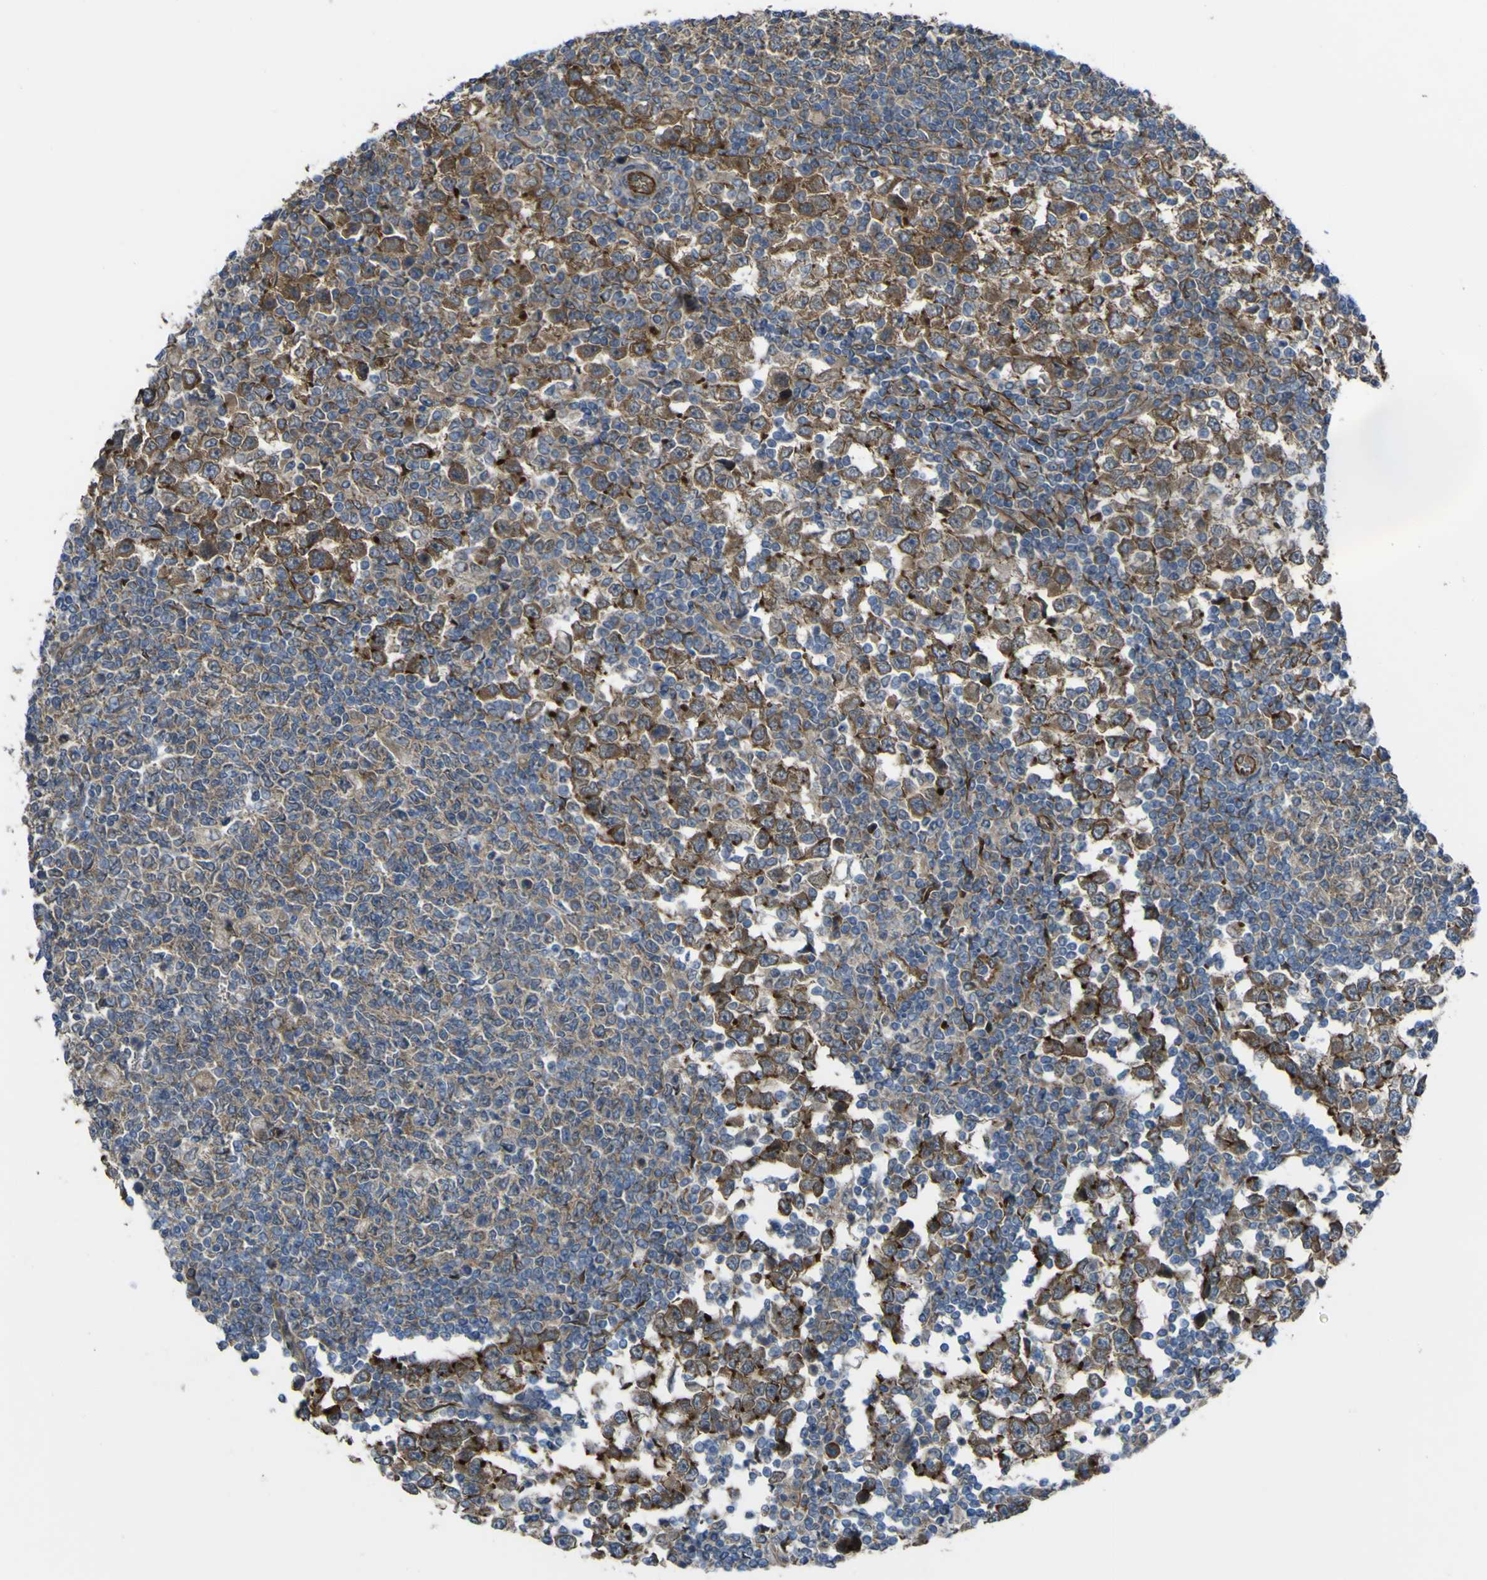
{"staining": {"intensity": "moderate", "quantity": ">75%", "location": "cytoplasmic/membranous"}, "tissue": "testis cancer", "cell_type": "Tumor cells", "image_type": "cancer", "snomed": [{"axis": "morphology", "description": "Seminoma, NOS"}, {"axis": "topography", "description": "Testis"}], "caption": "Brown immunohistochemical staining in human testis cancer (seminoma) reveals moderate cytoplasmic/membranous staining in approximately >75% of tumor cells. (DAB = brown stain, brightfield microscopy at high magnification).", "gene": "FBXO30", "patient": {"sex": "male", "age": 65}}